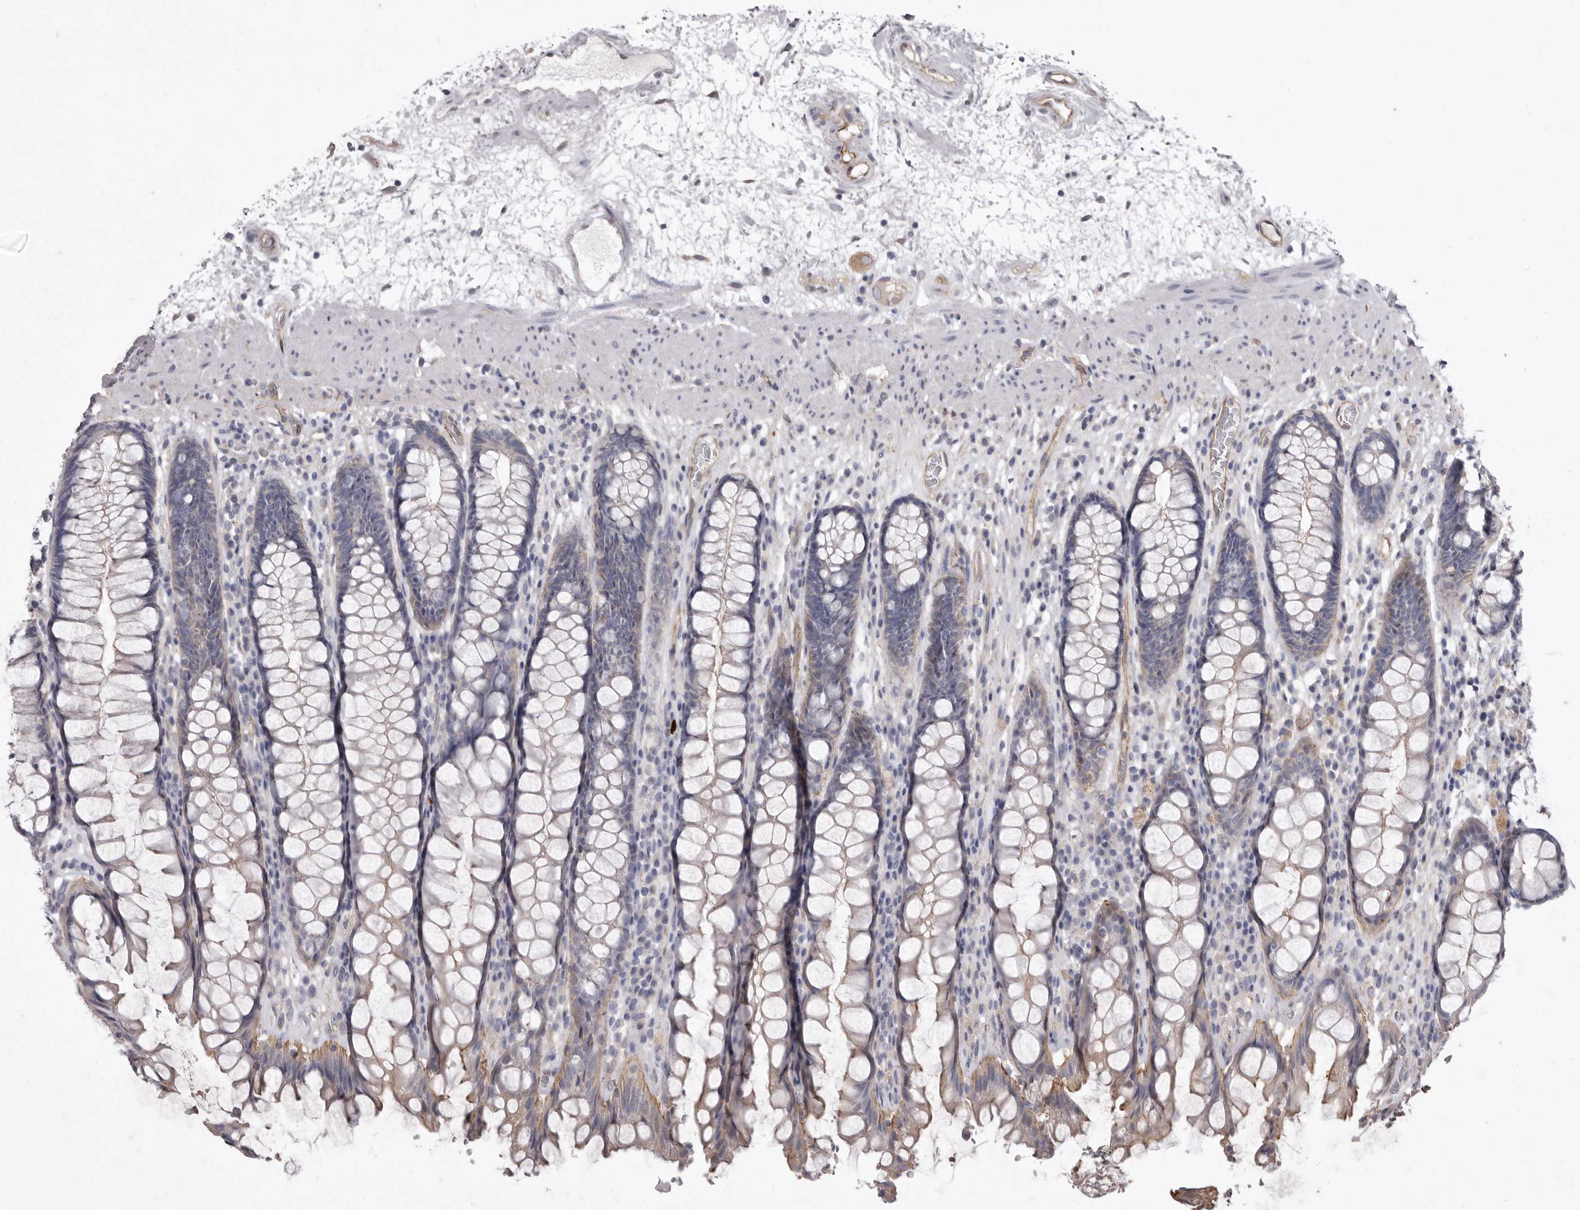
{"staining": {"intensity": "weak", "quantity": "25%-75%", "location": "cytoplasmic/membranous"}, "tissue": "rectum", "cell_type": "Glandular cells", "image_type": "normal", "snomed": [{"axis": "morphology", "description": "Normal tissue, NOS"}, {"axis": "topography", "description": "Rectum"}], "caption": "This micrograph reveals immunohistochemistry (IHC) staining of normal rectum, with low weak cytoplasmic/membranous expression in approximately 25%-75% of glandular cells.", "gene": "P2RX6", "patient": {"sex": "male", "age": 64}}